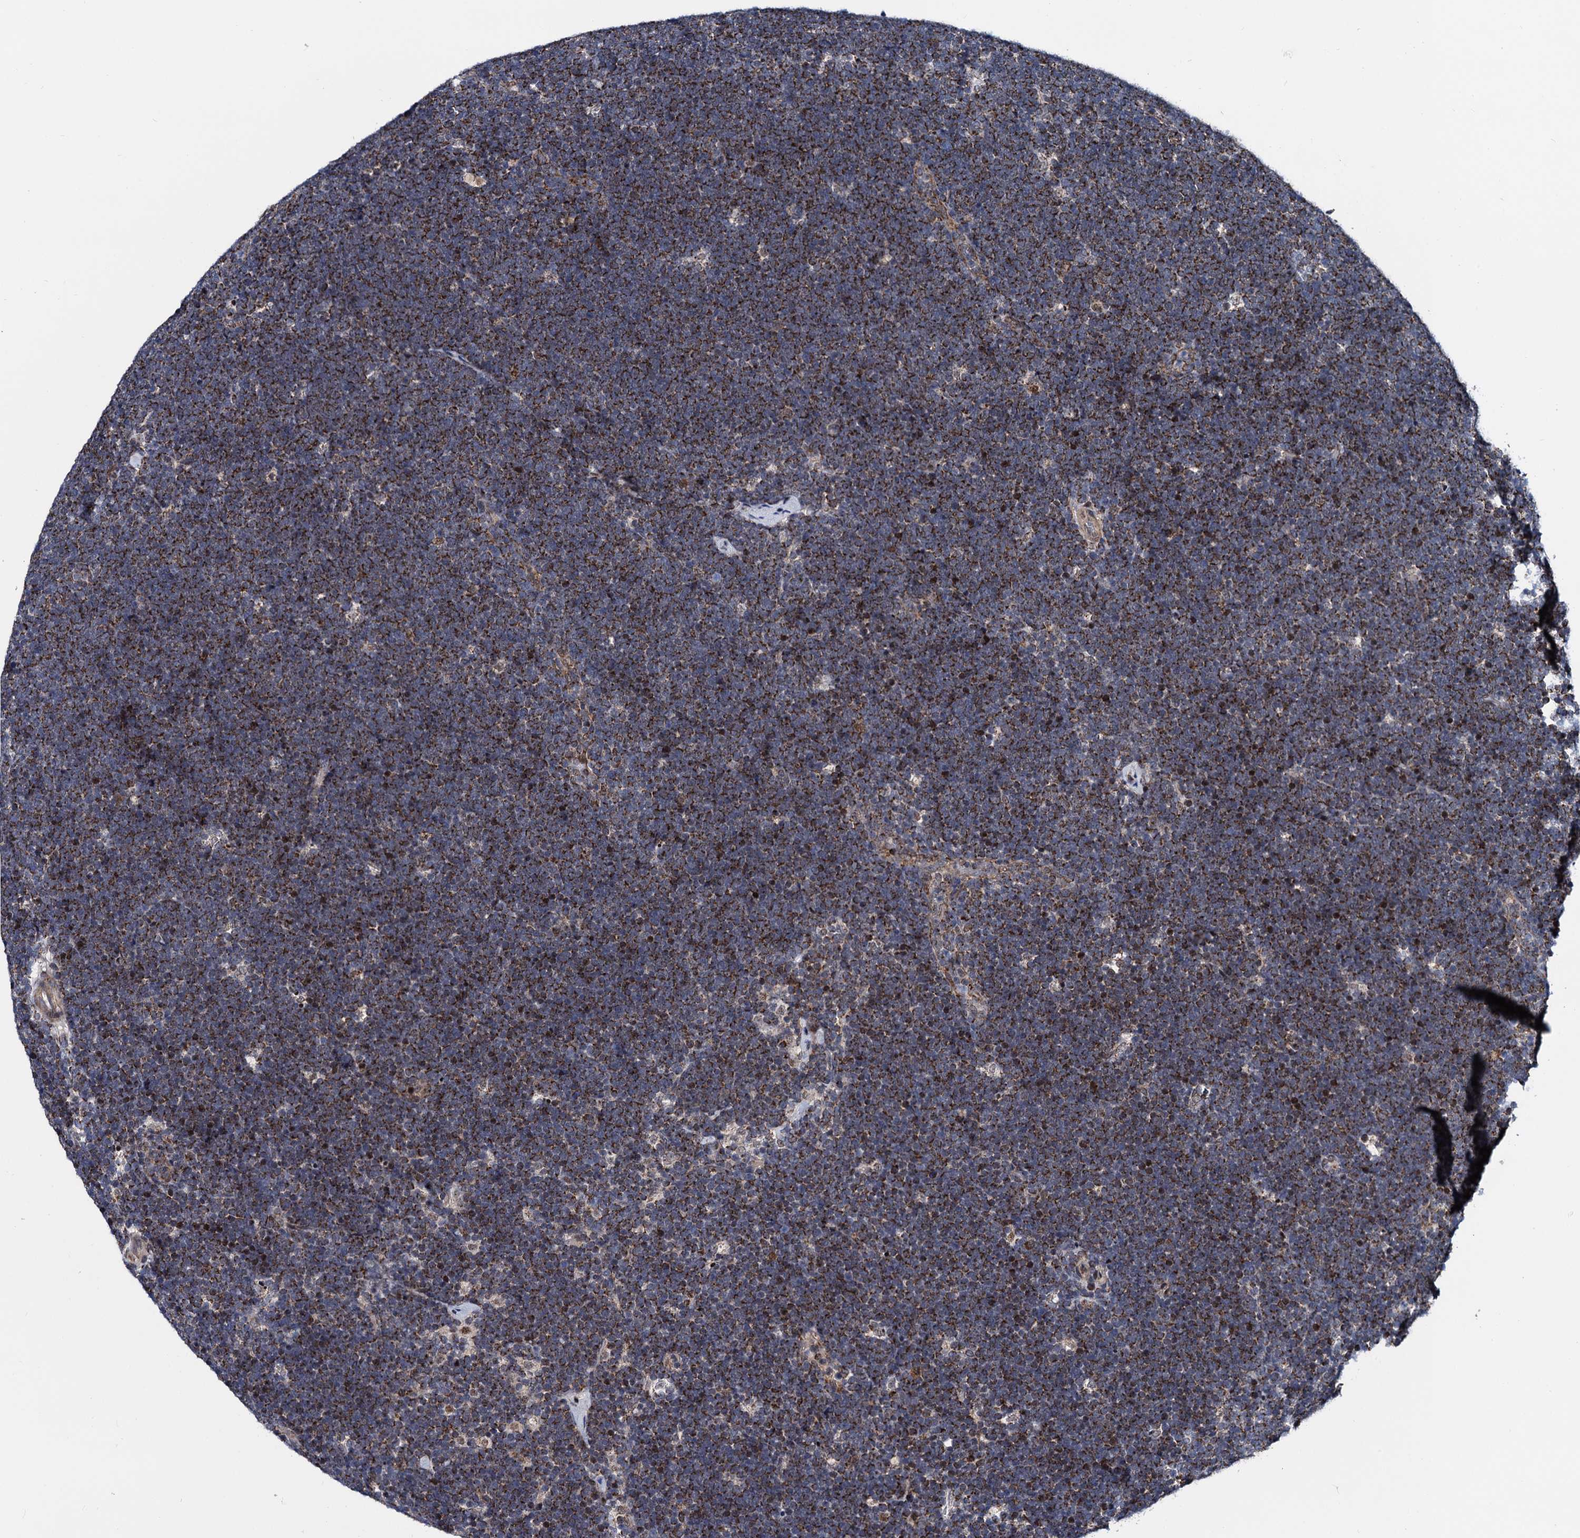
{"staining": {"intensity": "moderate", "quantity": ">75%", "location": "cytoplasmic/membranous"}, "tissue": "lymphoma", "cell_type": "Tumor cells", "image_type": "cancer", "snomed": [{"axis": "morphology", "description": "Malignant lymphoma, non-Hodgkin's type, High grade"}, {"axis": "topography", "description": "Lymph node"}], "caption": "Brown immunohistochemical staining in lymphoma reveals moderate cytoplasmic/membranous positivity in approximately >75% of tumor cells.", "gene": "COA4", "patient": {"sex": "male", "age": 13}}